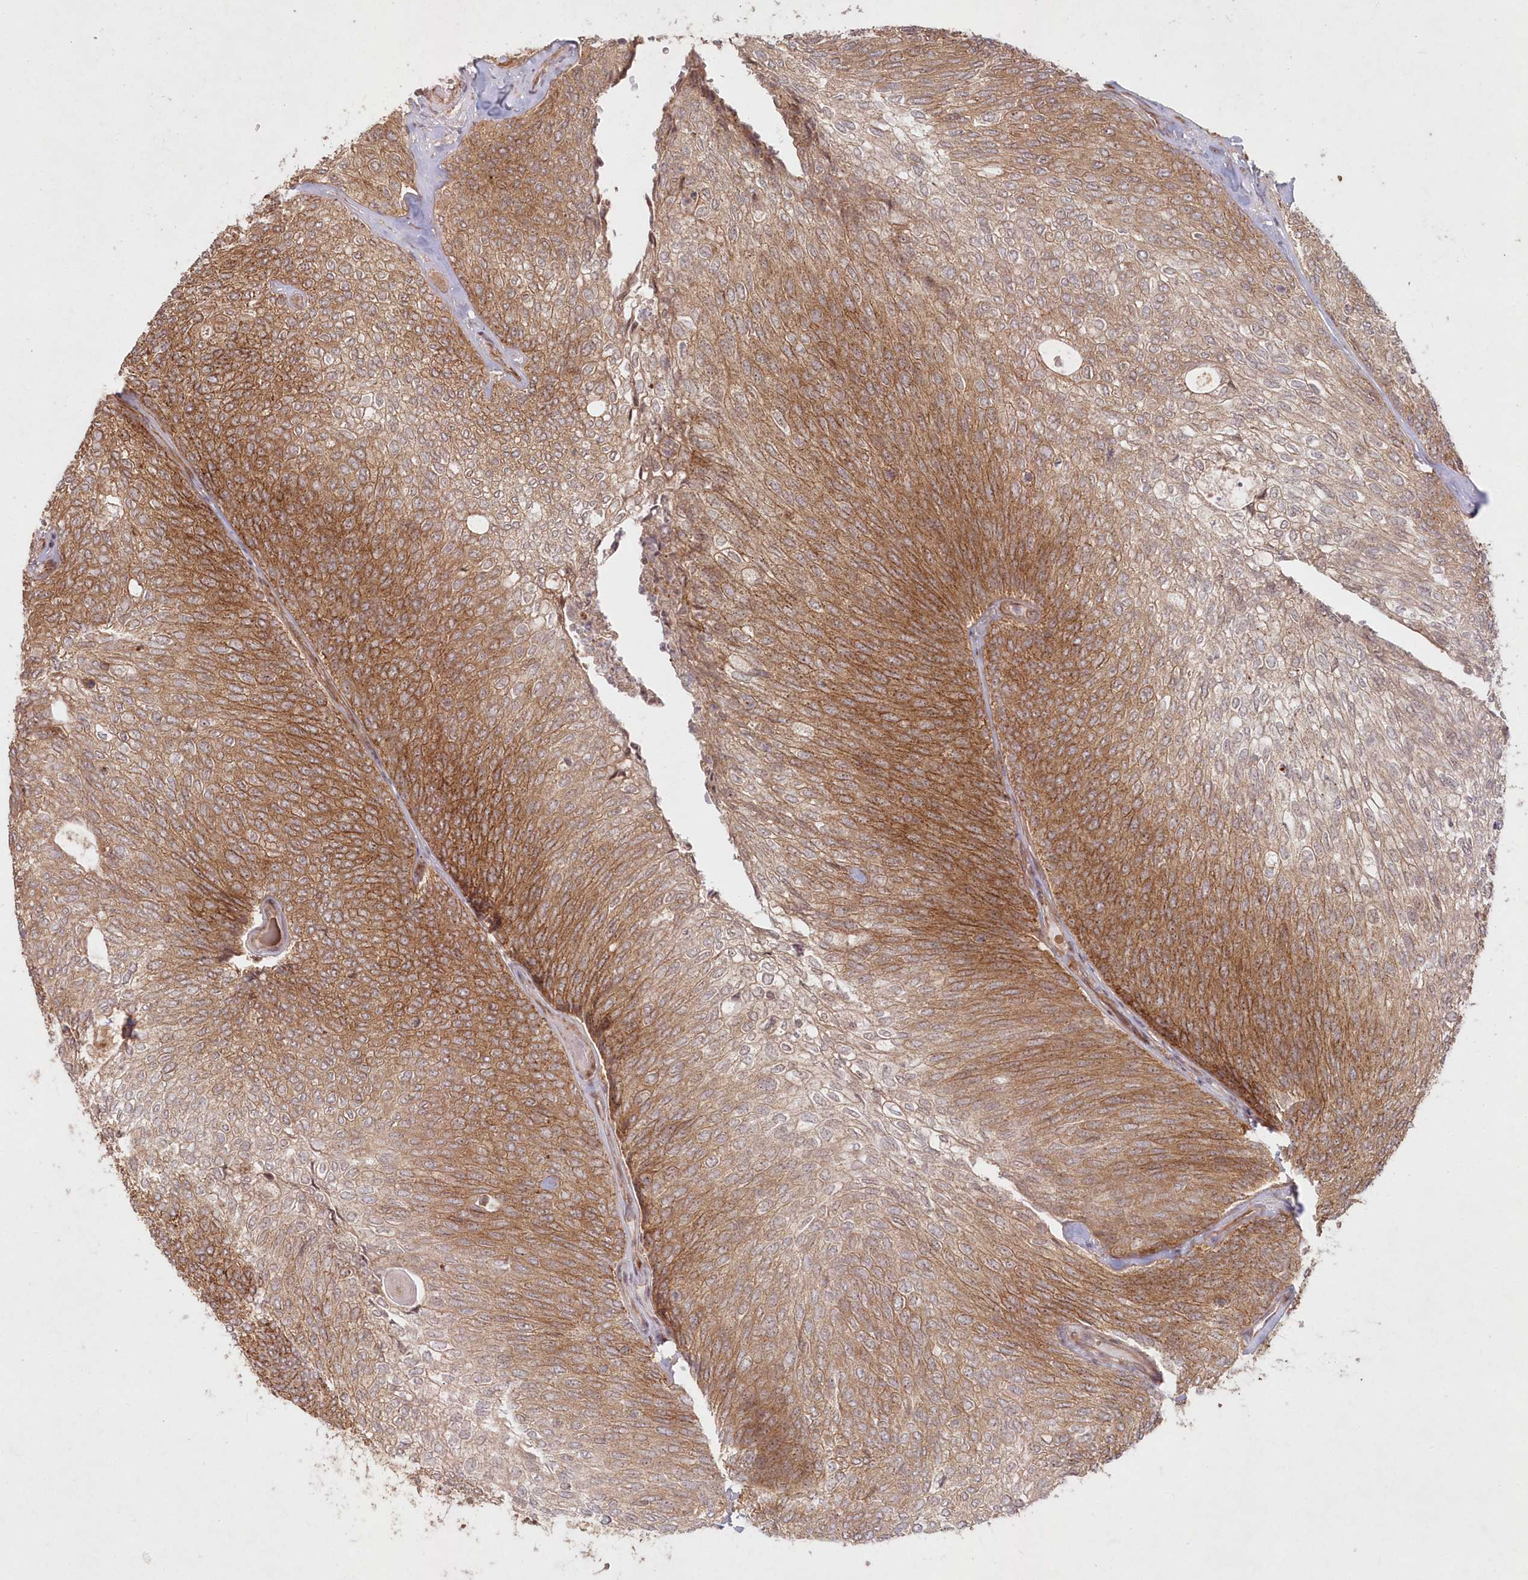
{"staining": {"intensity": "moderate", "quantity": ">75%", "location": "cytoplasmic/membranous"}, "tissue": "urothelial cancer", "cell_type": "Tumor cells", "image_type": "cancer", "snomed": [{"axis": "morphology", "description": "Urothelial carcinoma, Low grade"}, {"axis": "topography", "description": "Urinary bladder"}], "caption": "Urothelial cancer was stained to show a protein in brown. There is medium levels of moderate cytoplasmic/membranous positivity in about >75% of tumor cells.", "gene": "SERINC1", "patient": {"sex": "female", "age": 79}}